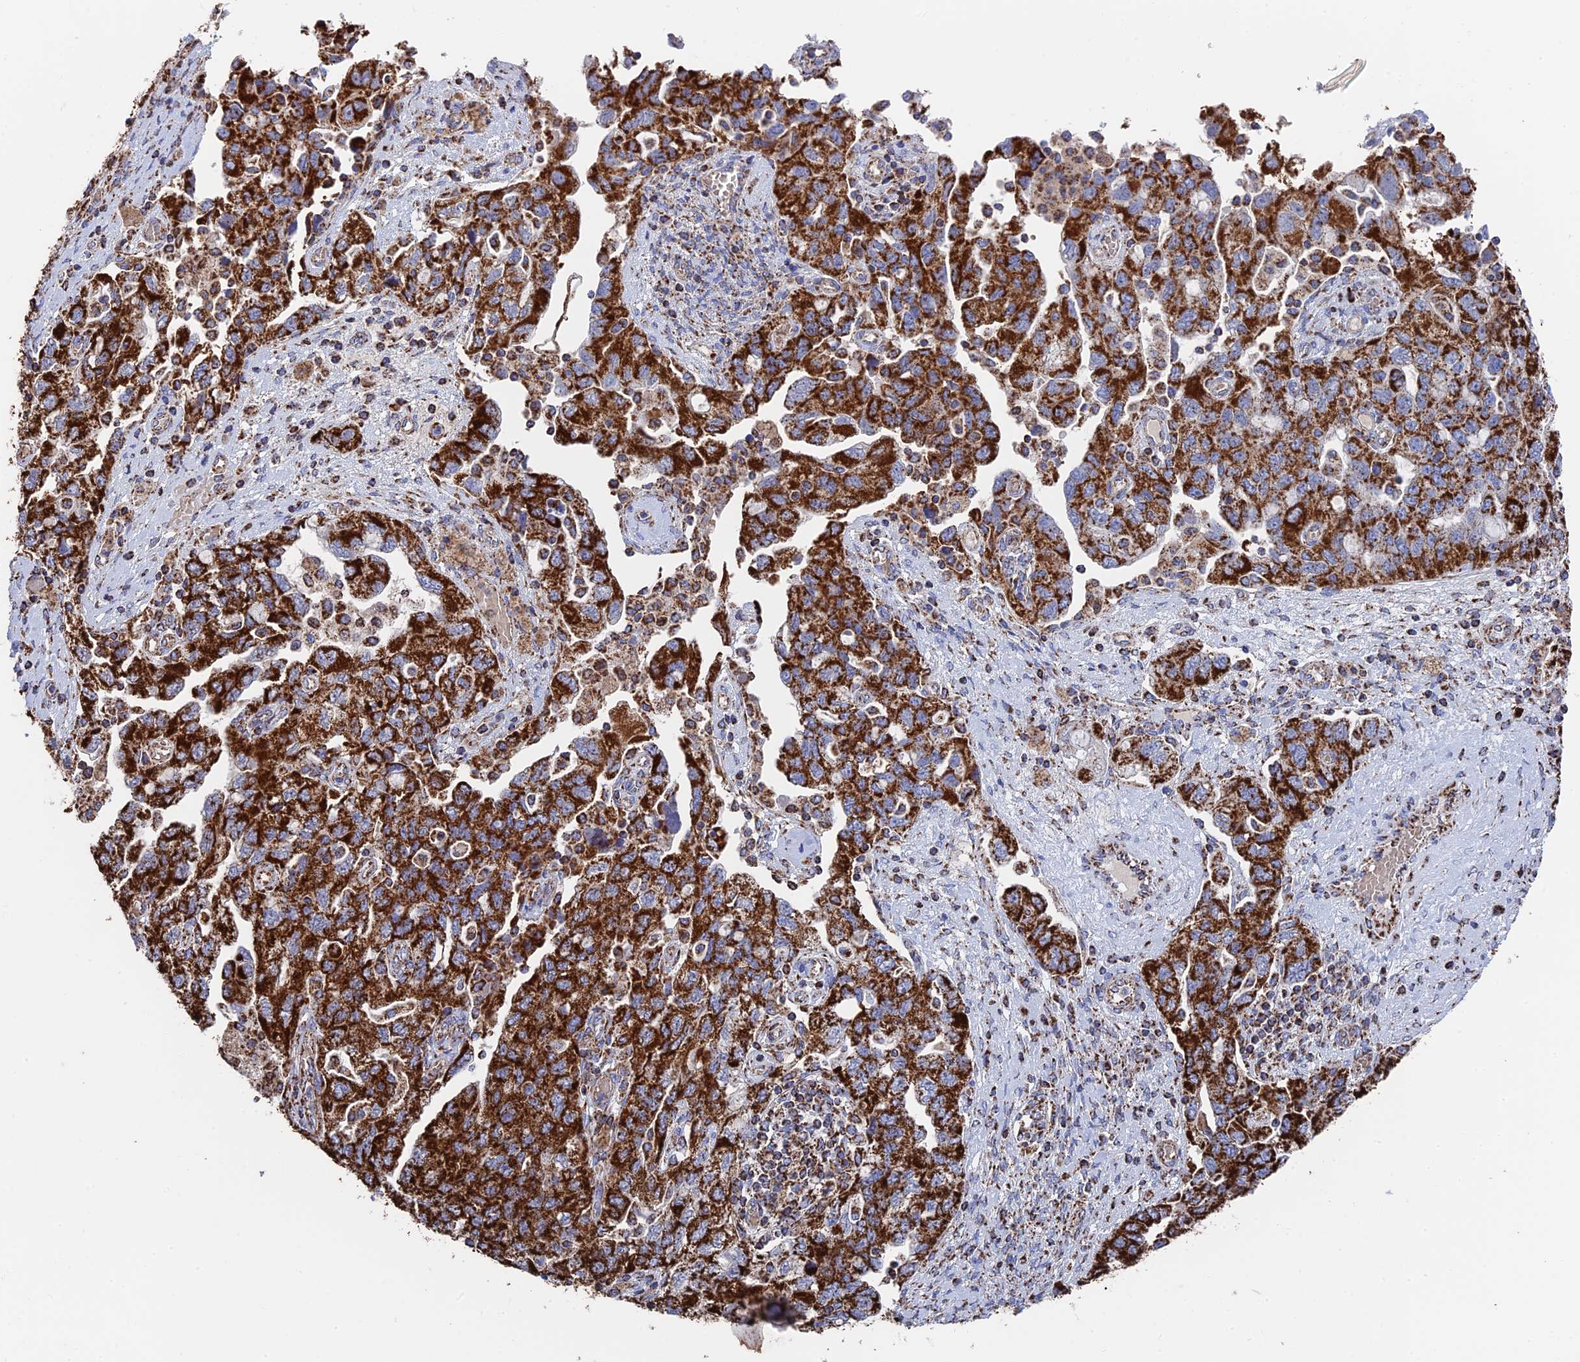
{"staining": {"intensity": "strong", "quantity": ">75%", "location": "cytoplasmic/membranous"}, "tissue": "ovarian cancer", "cell_type": "Tumor cells", "image_type": "cancer", "snomed": [{"axis": "morphology", "description": "Carcinoma, NOS"}, {"axis": "morphology", "description": "Cystadenocarcinoma, serous, NOS"}, {"axis": "topography", "description": "Ovary"}], "caption": "Approximately >75% of tumor cells in serous cystadenocarcinoma (ovarian) show strong cytoplasmic/membranous protein staining as visualized by brown immunohistochemical staining.", "gene": "HAUS8", "patient": {"sex": "female", "age": 69}}